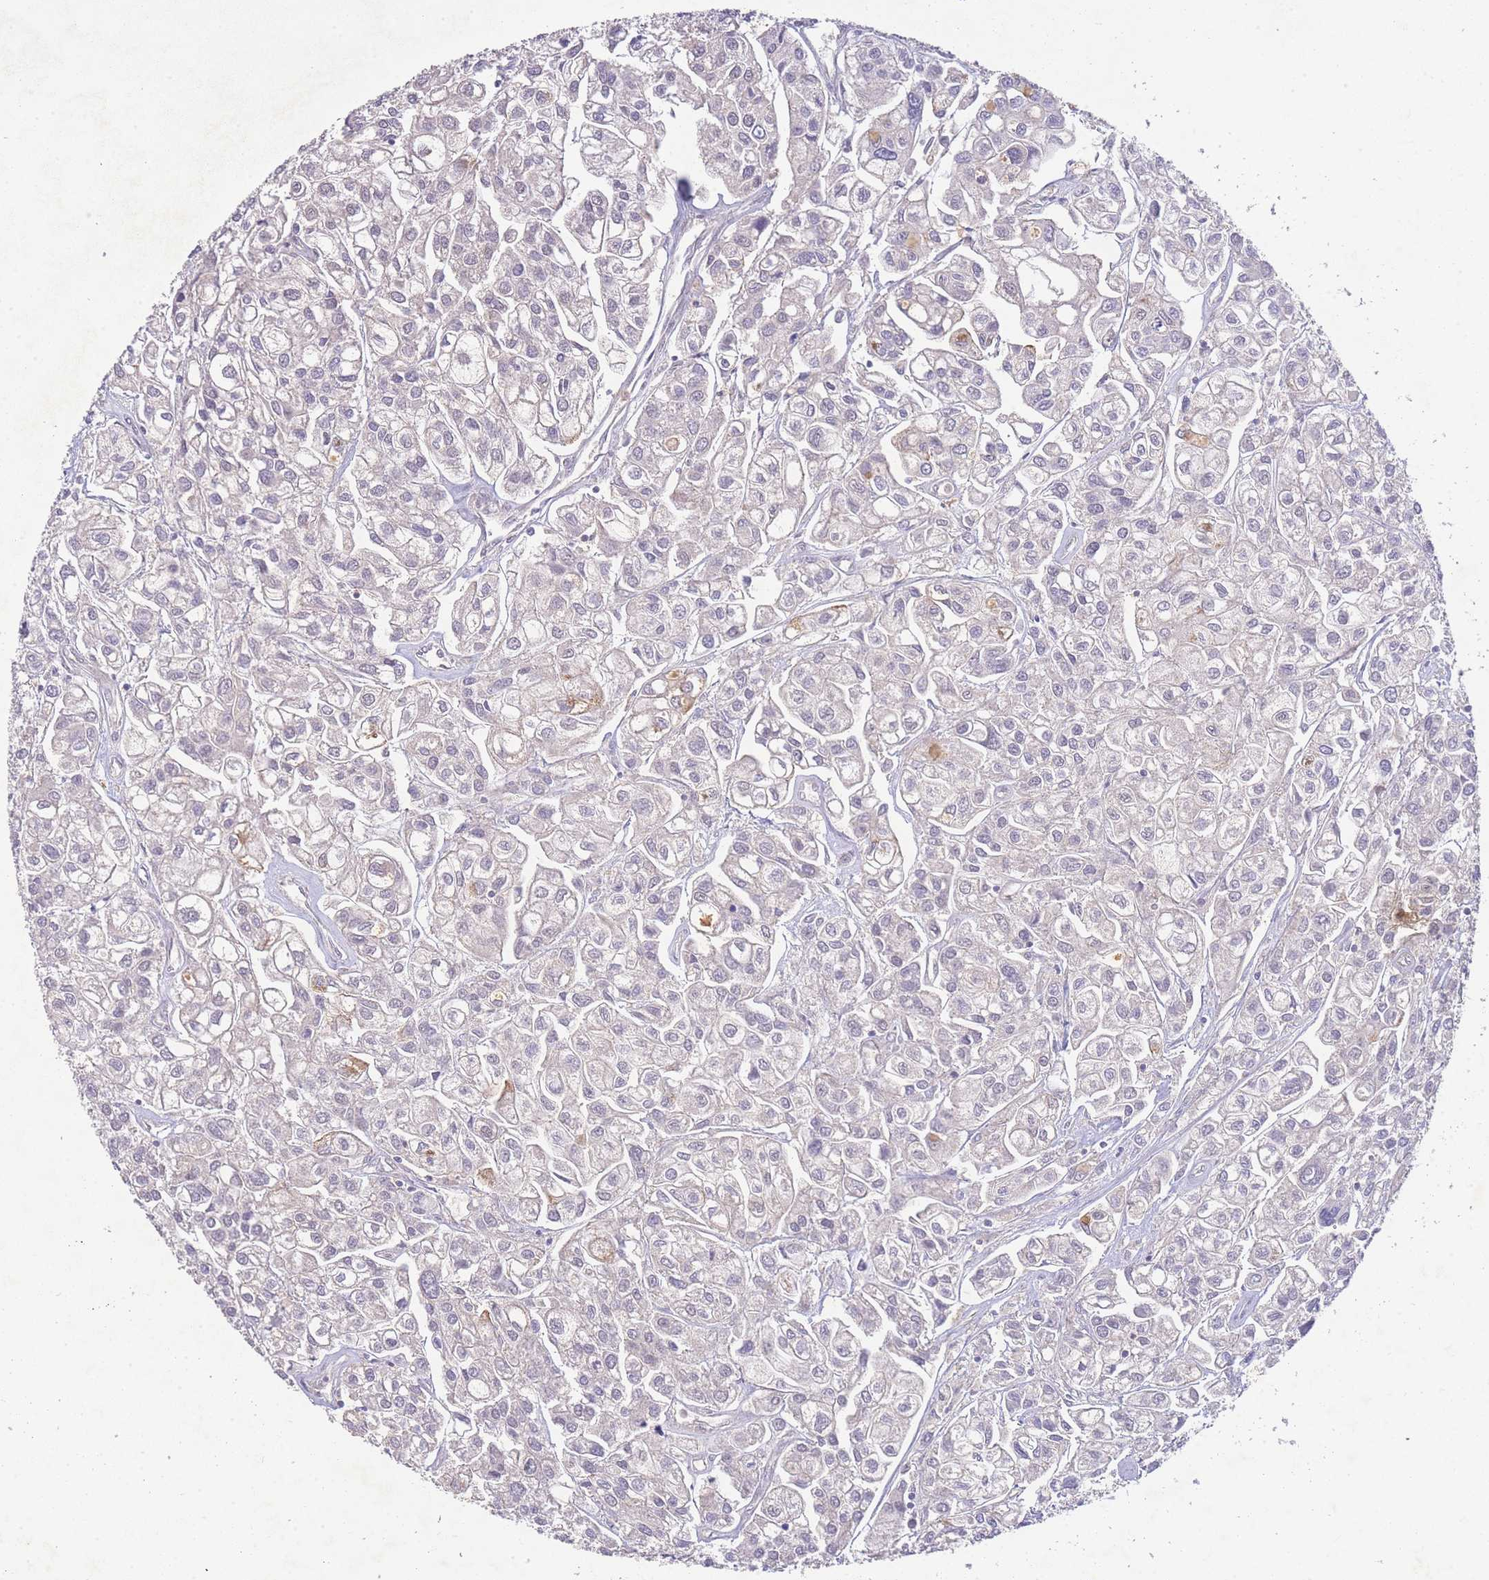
{"staining": {"intensity": "negative", "quantity": "none", "location": "none"}, "tissue": "urothelial cancer", "cell_type": "Tumor cells", "image_type": "cancer", "snomed": [{"axis": "morphology", "description": "Urothelial carcinoma, High grade"}, {"axis": "topography", "description": "Urinary bladder"}], "caption": "The immunohistochemistry histopathology image has no significant staining in tumor cells of urothelial cancer tissue.", "gene": "RNF144B", "patient": {"sex": "male", "age": 67}}